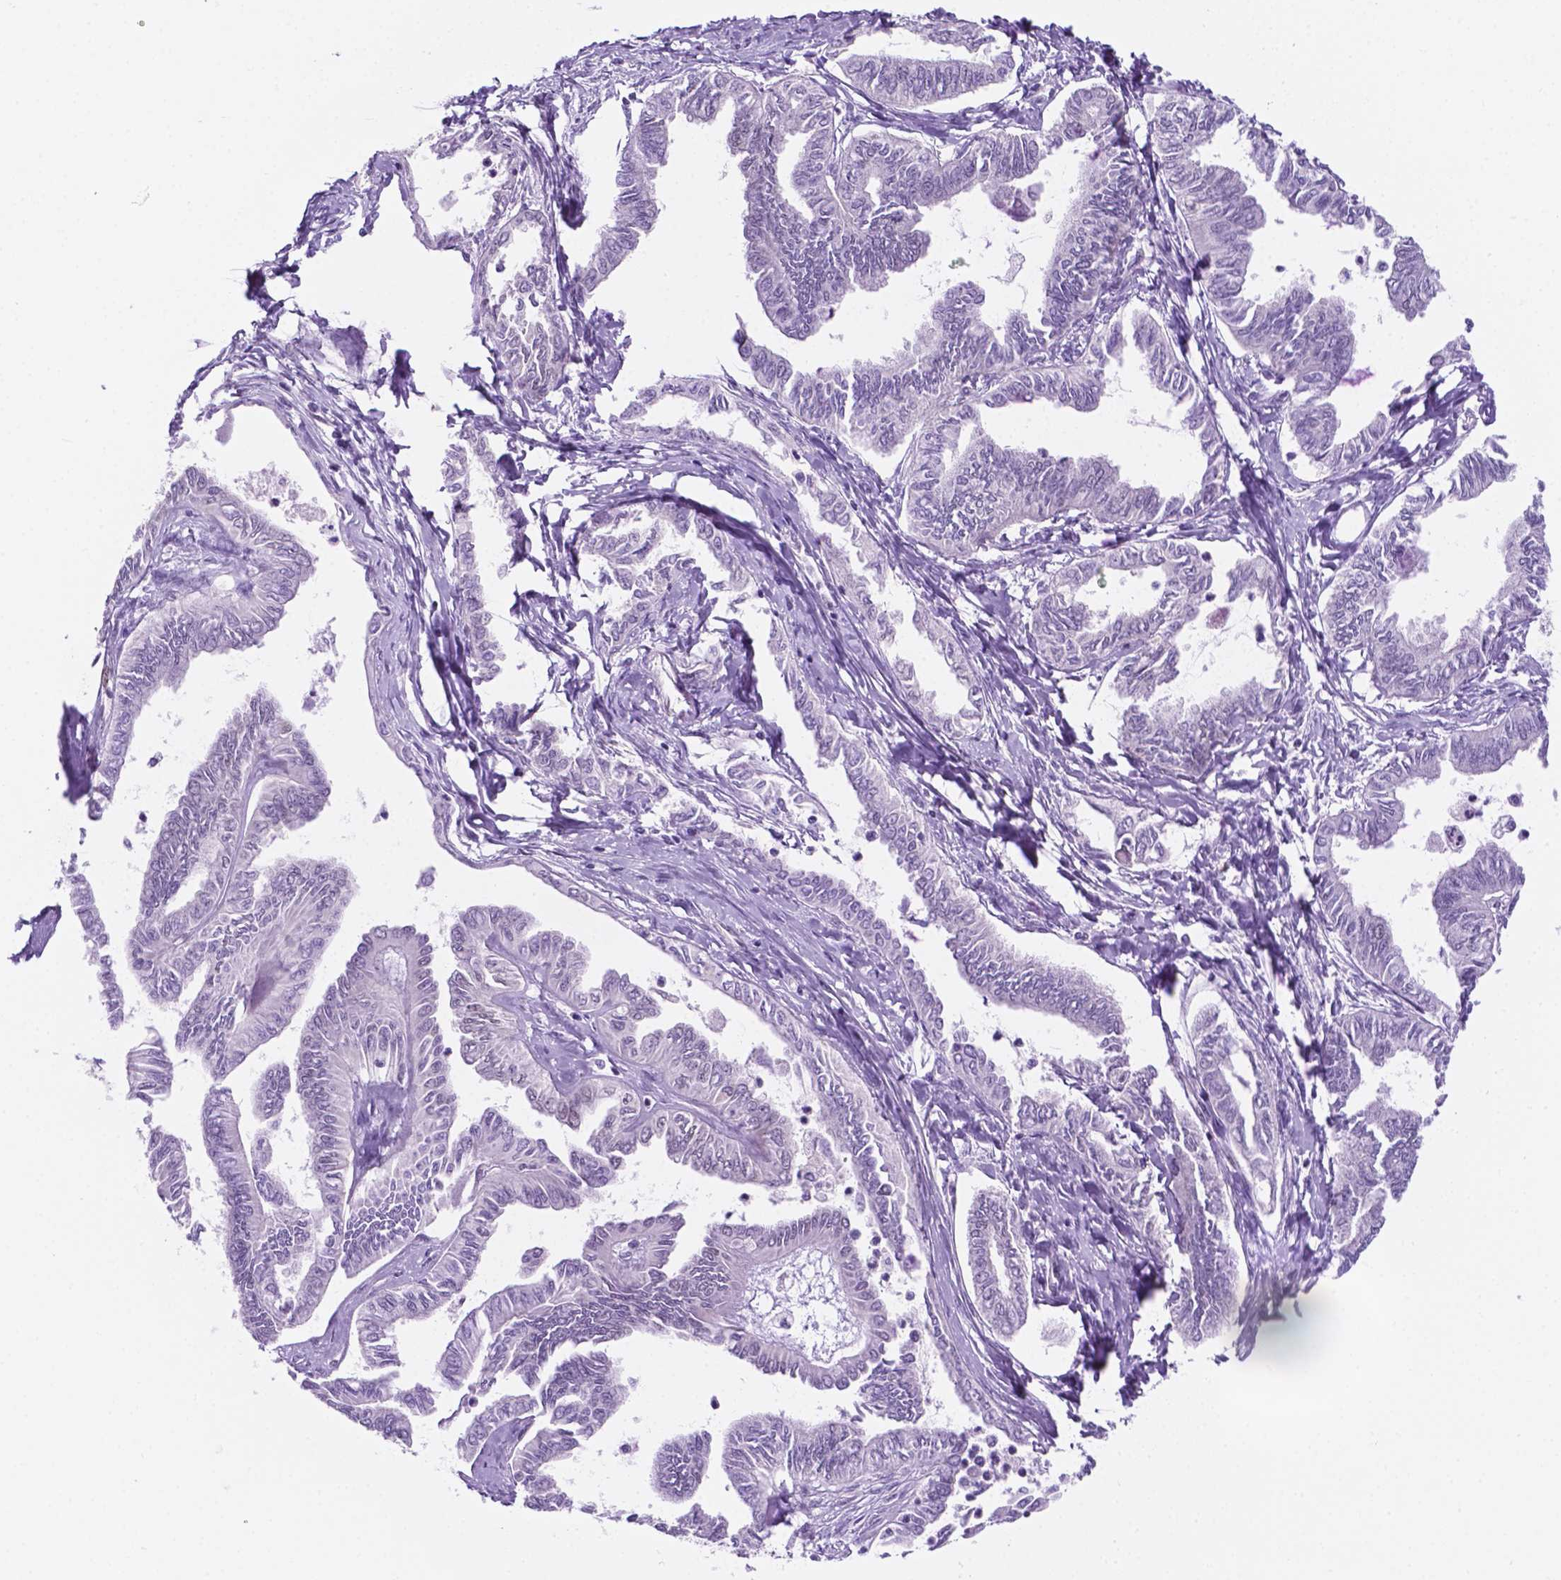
{"staining": {"intensity": "negative", "quantity": "none", "location": "none"}, "tissue": "ovarian cancer", "cell_type": "Tumor cells", "image_type": "cancer", "snomed": [{"axis": "morphology", "description": "Carcinoma, endometroid"}, {"axis": "topography", "description": "Ovary"}], "caption": "IHC image of human endometroid carcinoma (ovarian) stained for a protein (brown), which demonstrates no expression in tumor cells.", "gene": "ERF", "patient": {"sex": "female", "age": 70}}